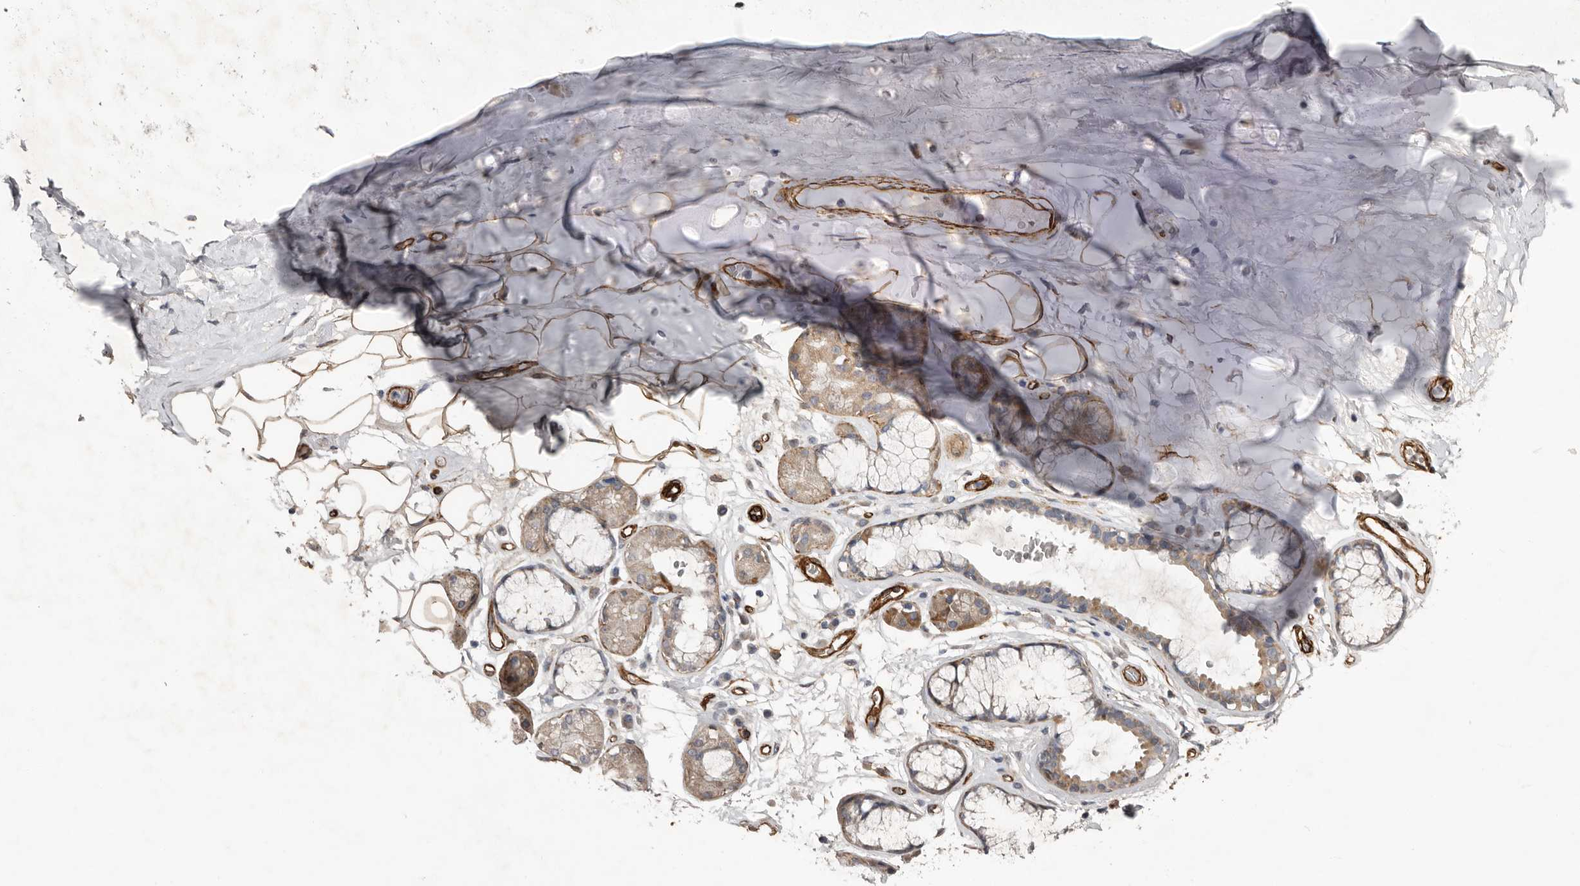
{"staining": {"intensity": "moderate", "quantity": ">75%", "location": "cytoplasmic/membranous"}, "tissue": "adipose tissue", "cell_type": "Adipocytes", "image_type": "normal", "snomed": [{"axis": "morphology", "description": "Normal tissue, NOS"}, {"axis": "topography", "description": "Cartilage tissue"}], "caption": "Adipose tissue stained with IHC reveals moderate cytoplasmic/membranous expression in approximately >75% of adipocytes.", "gene": "RANBP17", "patient": {"sex": "female", "age": 63}}